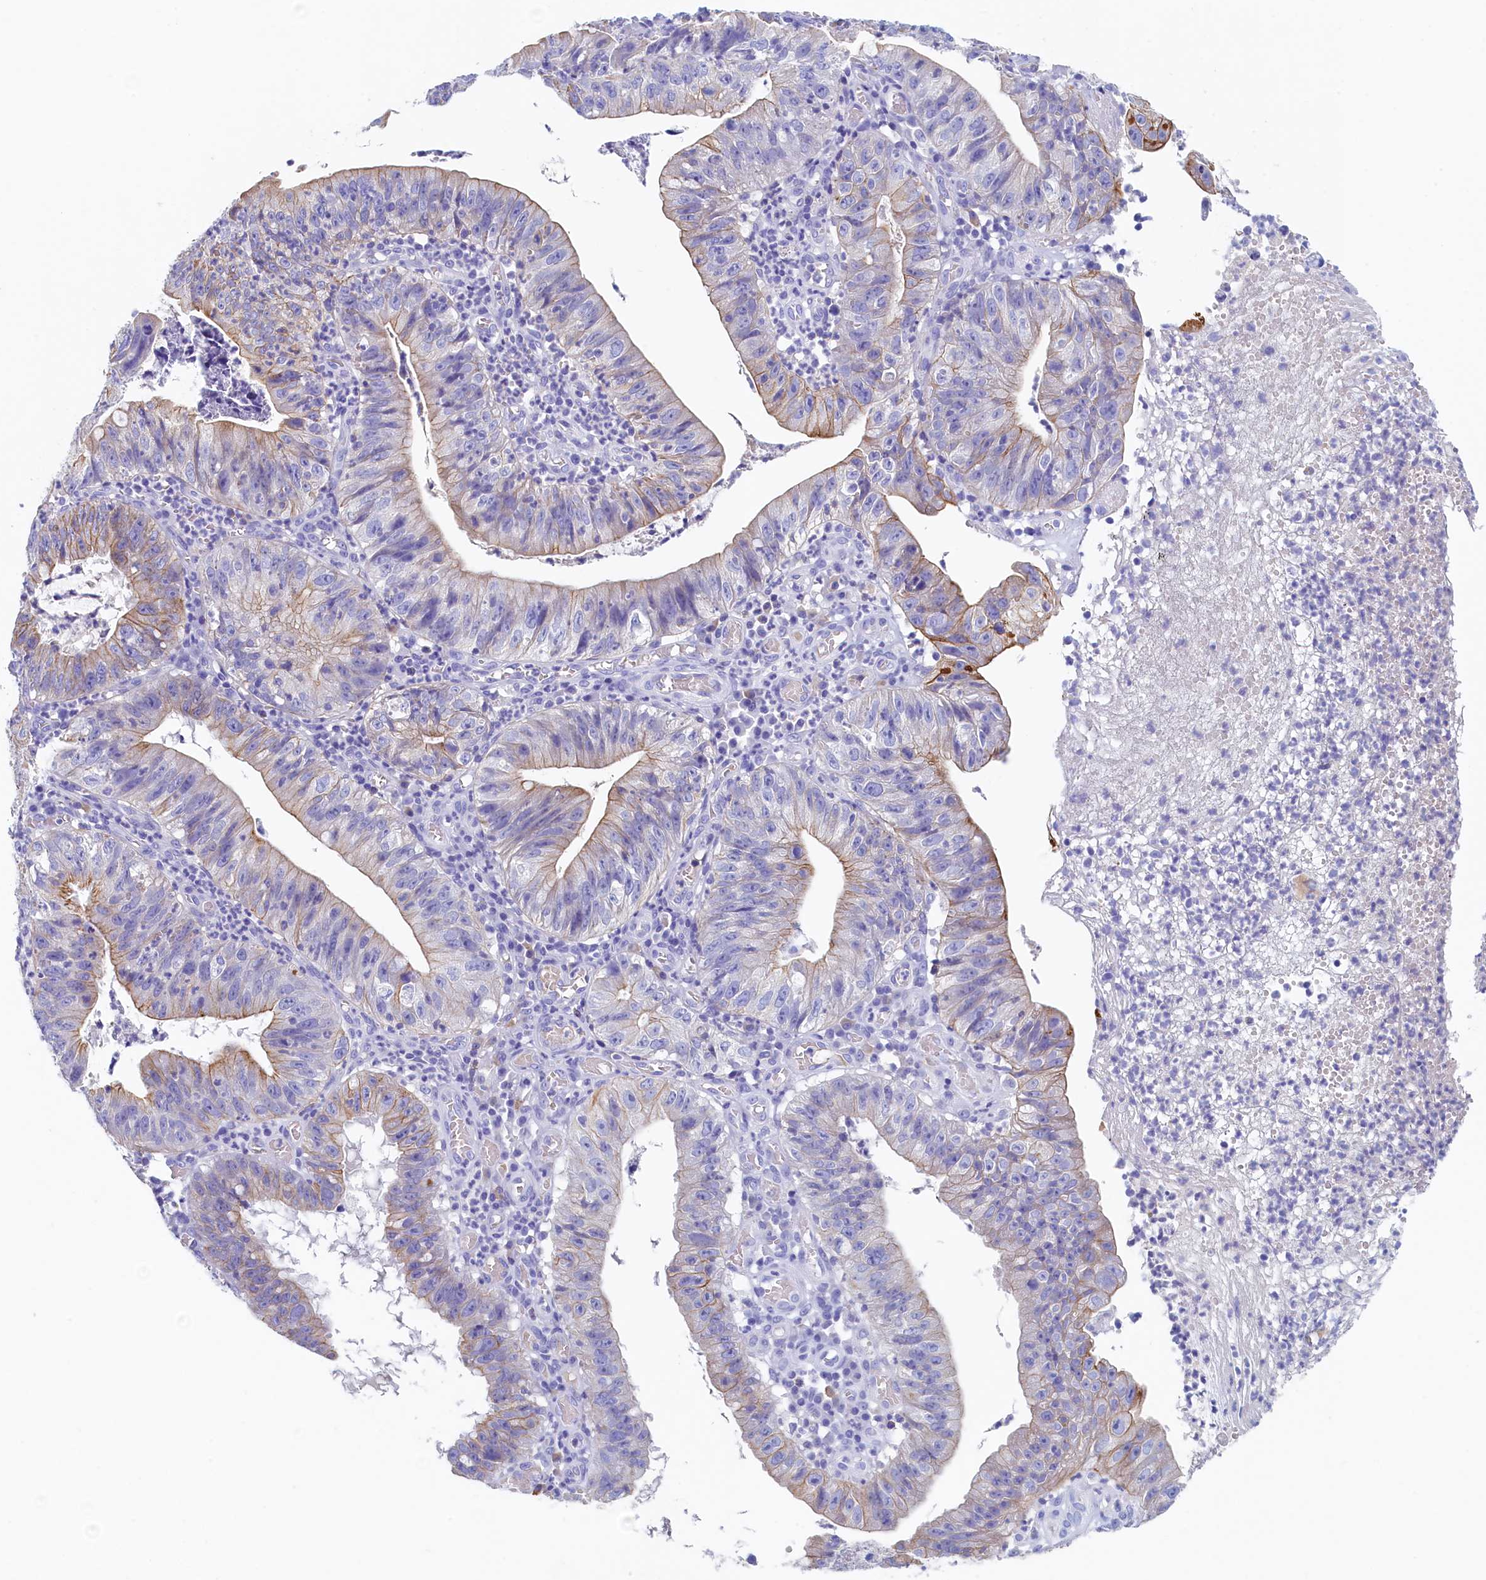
{"staining": {"intensity": "moderate", "quantity": "25%-75%", "location": "cytoplasmic/membranous"}, "tissue": "stomach cancer", "cell_type": "Tumor cells", "image_type": "cancer", "snomed": [{"axis": "morphology", "description": "Adenocarcinoma, NOS"}, {"axis": "topography", "description": "Stomach"}], "caption": "Stomach cancer tissue exhibits moderate cytoplasmic/membranous expression in approximately 25%-75% of tumor cells, visualized by immunohistochemistry.", "gene": "GUCA1C", "patient": {"sex": "male", "age": 59}}